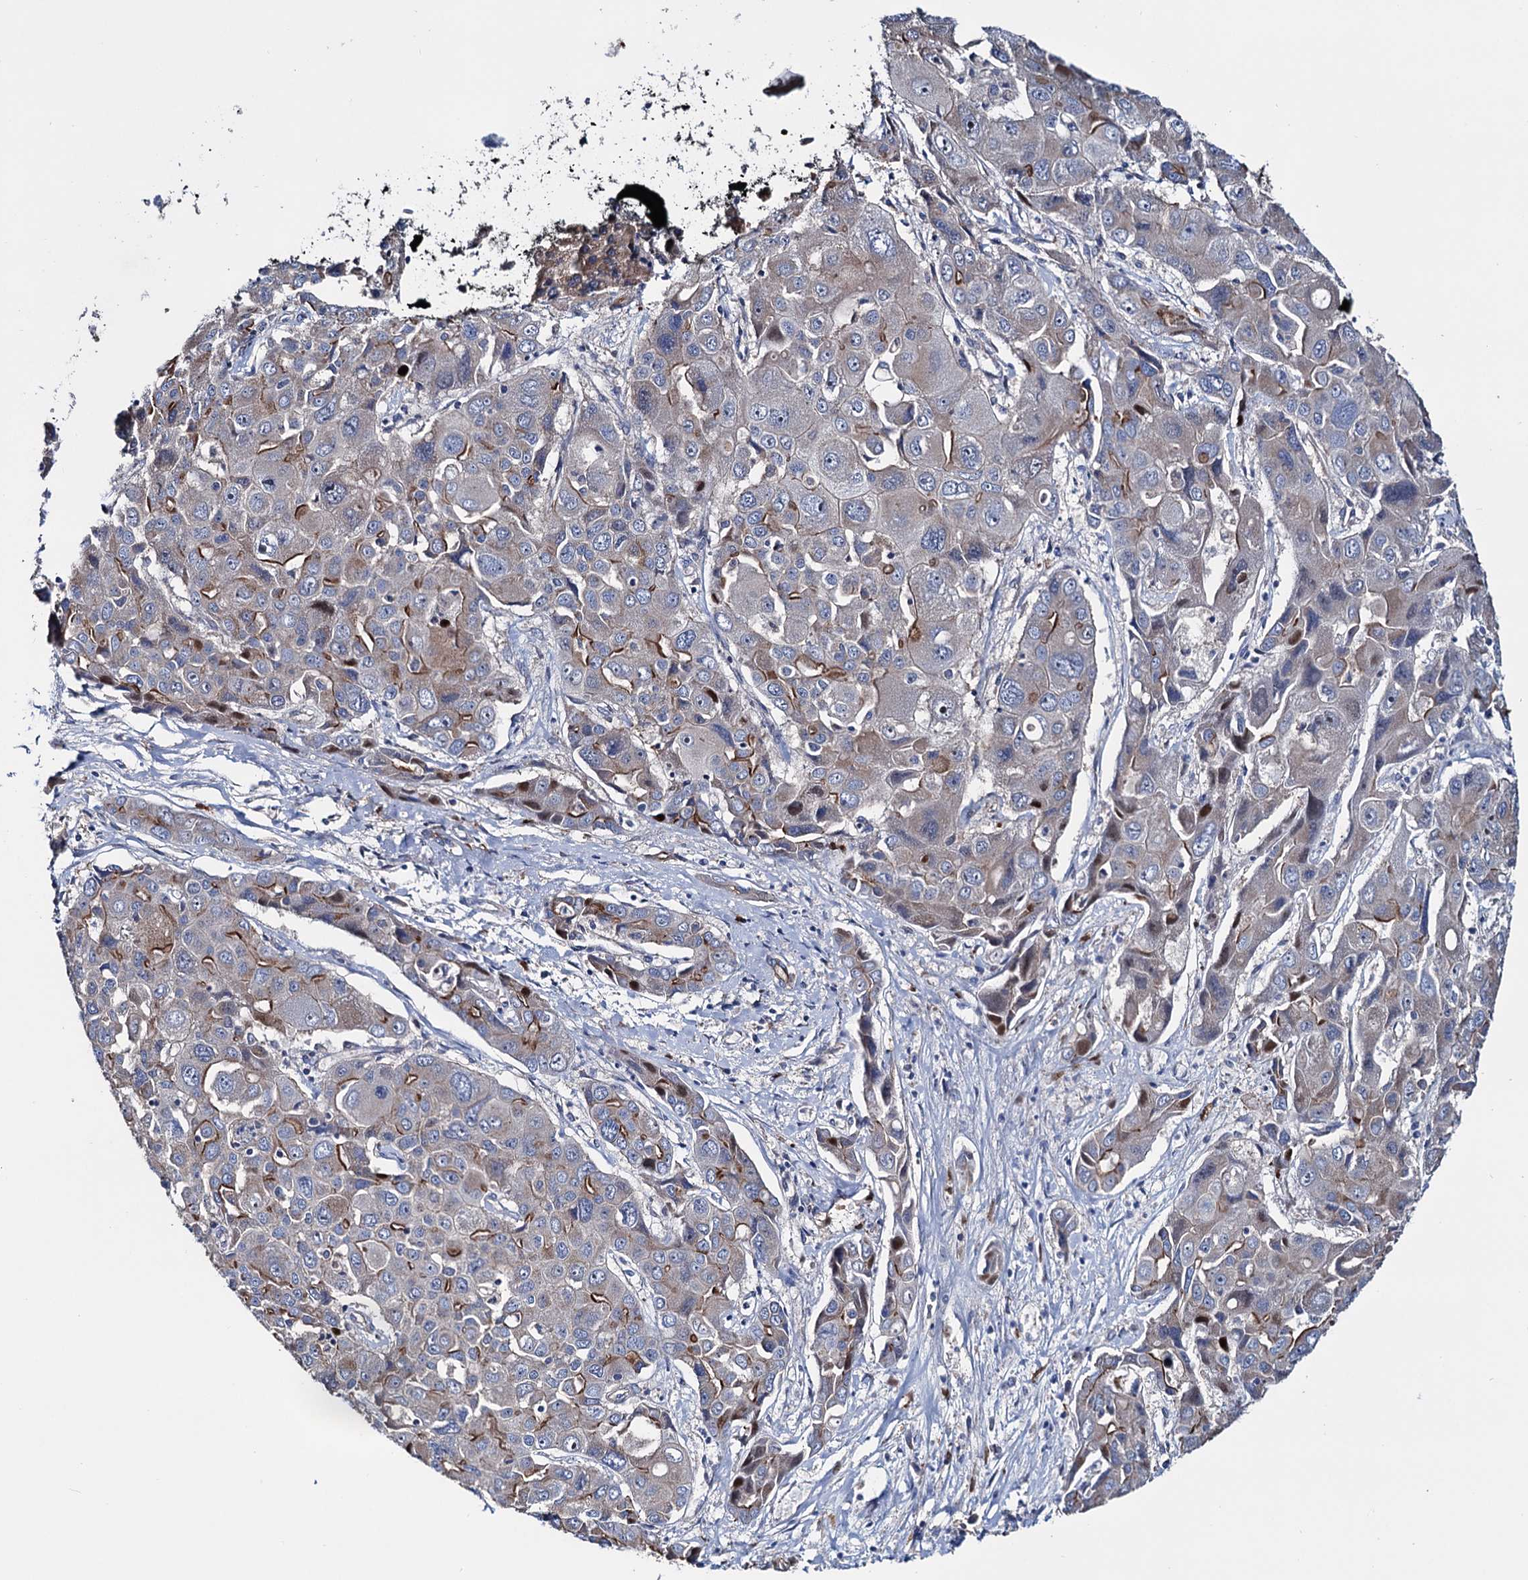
{"staining": {"intensity": "moderate", "quantity": "<25%", "location": "cytoplasmic/membranous"}, "tissue": "liver cancer", "cell_type": "Tumor cells", "image_type": "cancer", "snomed": [{"axis": "morphology", "description": "Cholangiocarcinoma"}, {"axis": "topography", "description": "Liver"}], "caption": "DAB immunohistochemical staining of cholangiocarcinoma (liver) displays moderate cytoplasmic/membranous protein staining in about <25% of tumor cells.", "gene": "EYA4", "patient": {"sex": "male", "age": 67}}